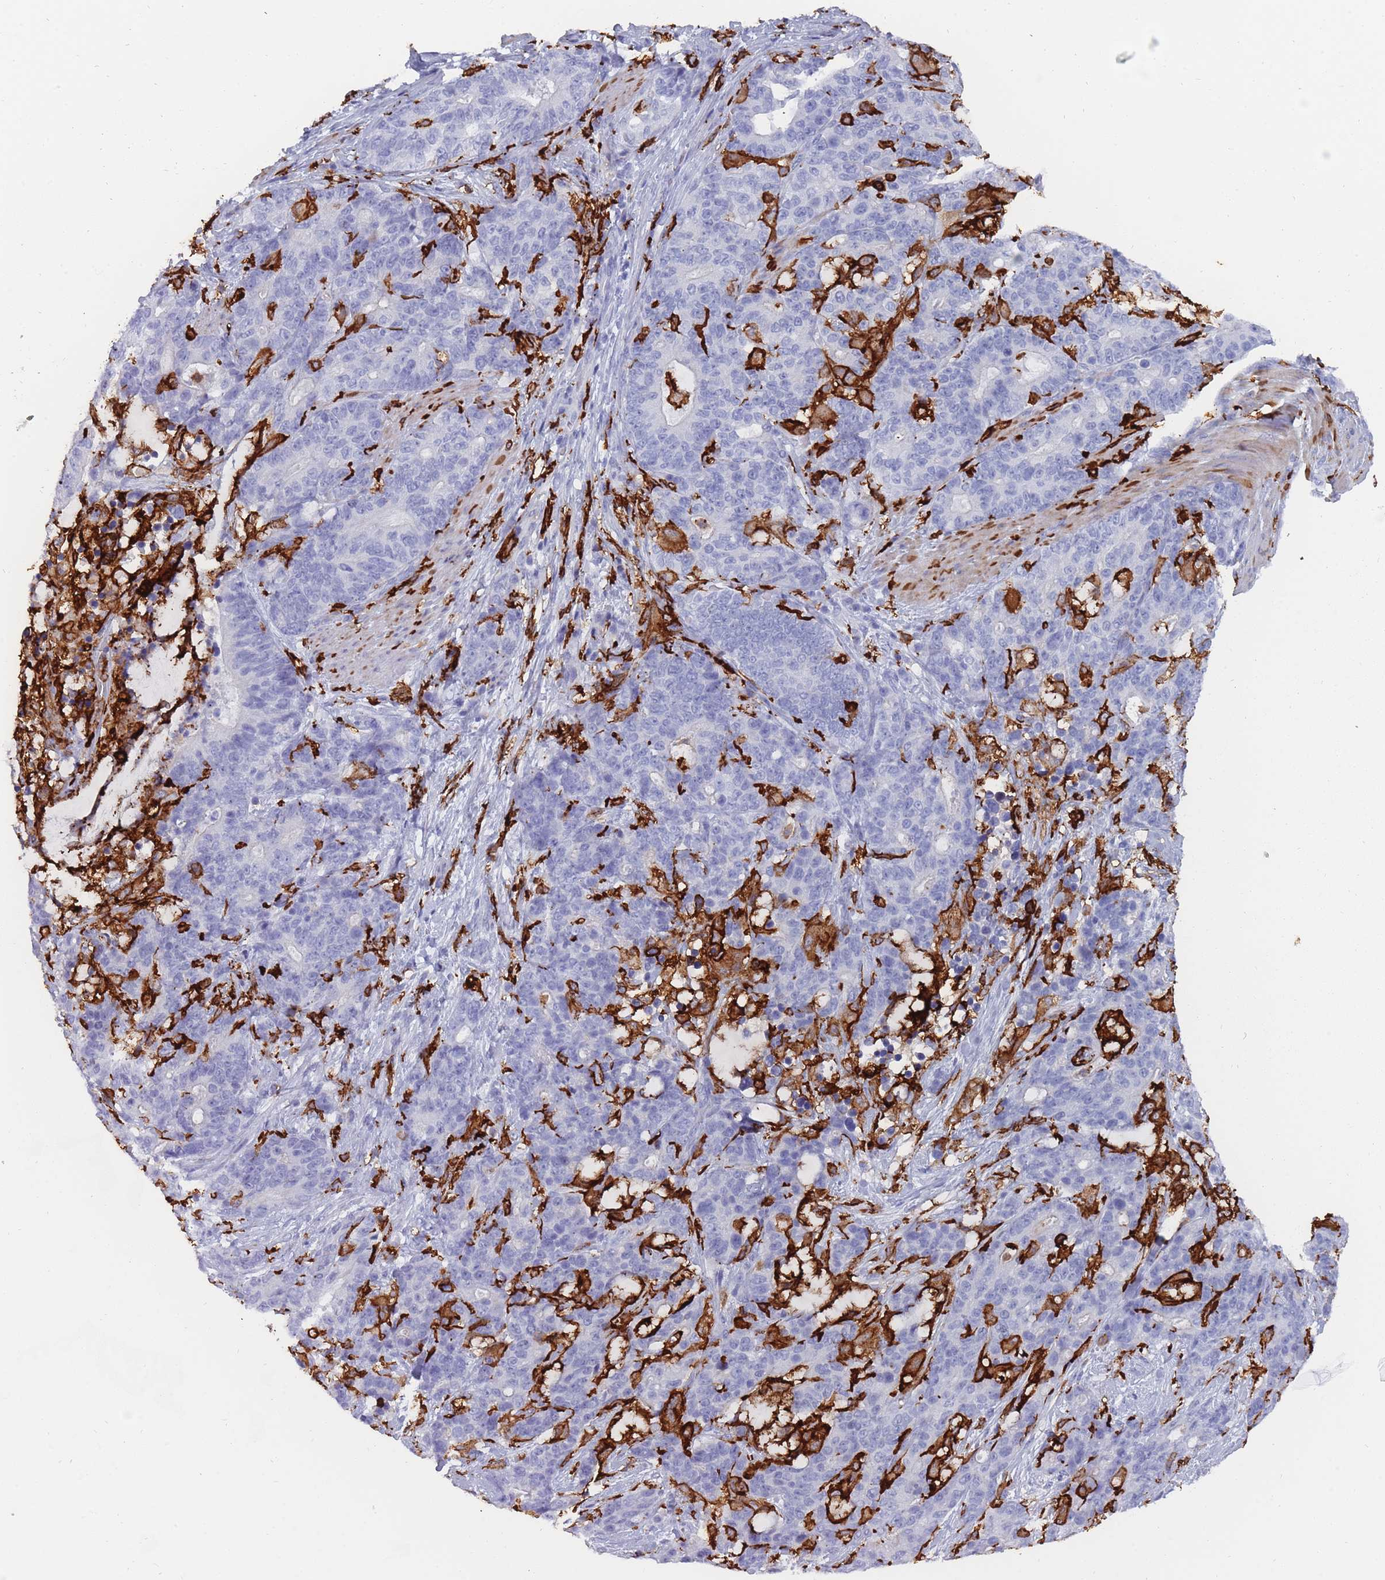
{"staining": {"intensity": "negative", "quantity": "none", "location": "none"}, "tissue": "stomach cancer", "cell_type": "Tumor cells", "image_type": "cancer", "snomed": [{"axis": "morphology", "description": "Normal tissue, NOS"}, {"axis": "morphology", "description": "Adenocarcinoma, NOS"}, {"axis": "topography", "description": "Stomach"}], "caption": "The image reveals no staining of tumor cells in adenocarcinoma (stomach).", "gene": "AIF1", "patient": {"sex": "female", "age": 64}}